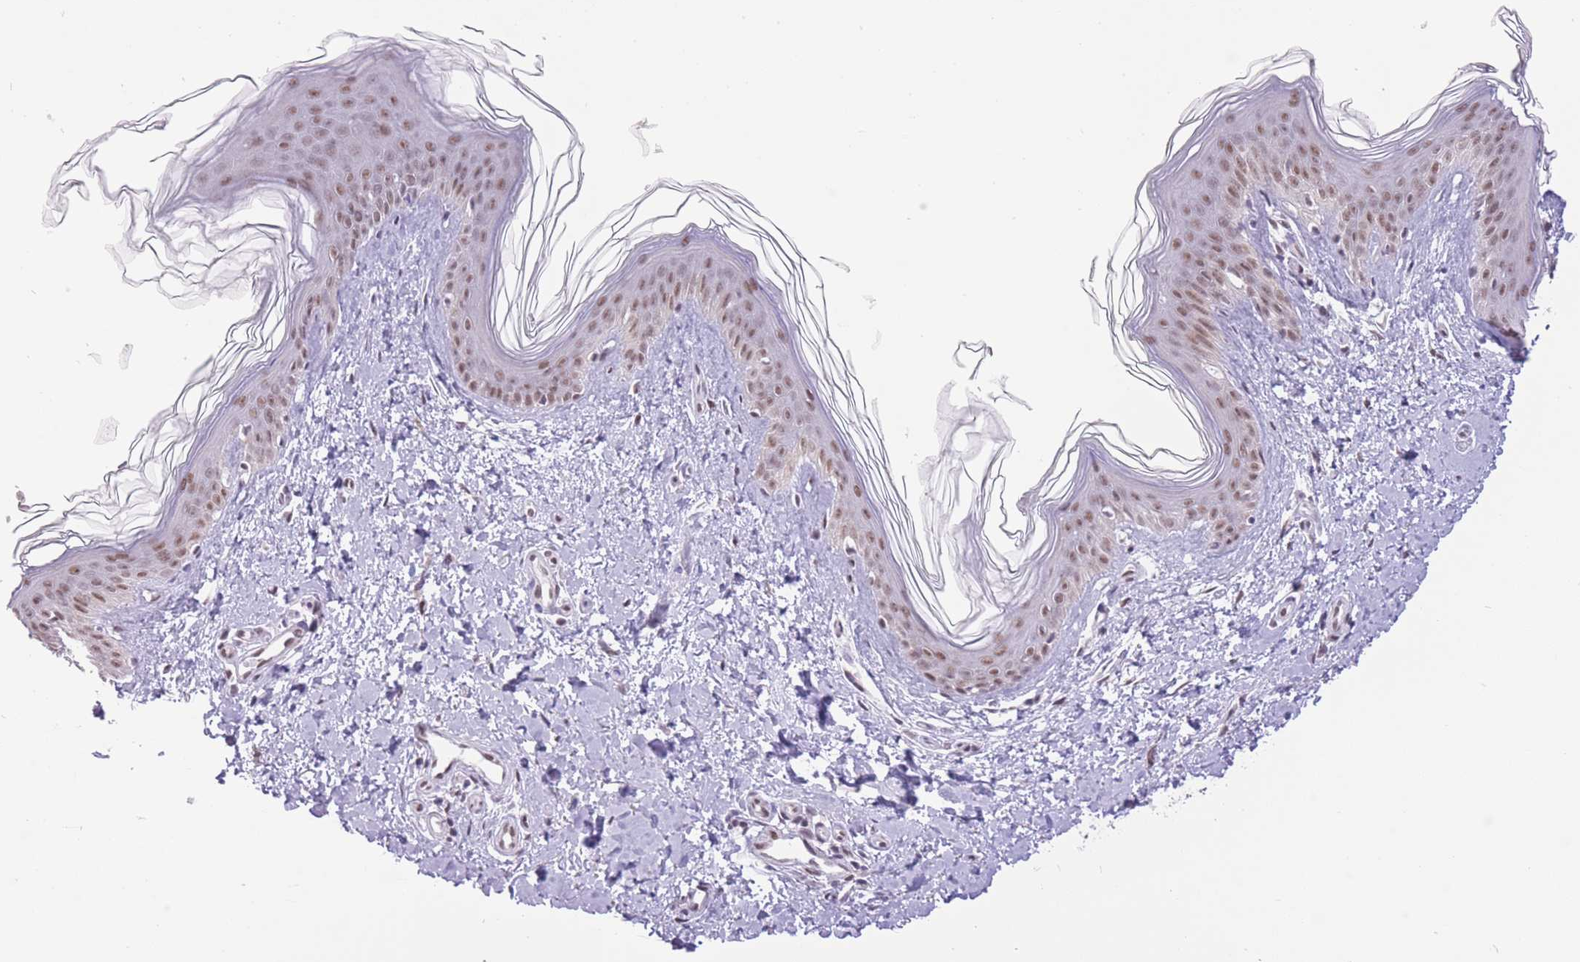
{"staining": {"intensity": "negative", "quantity": "none", "location": "none"}, "tissue": "skin", "cell_type": "Fibroblasts", "image_type": "normal", "snomed": [{"axis": "morphology", "description": "Normal tissue, NOS"}, {"axis": "topography", "description": "Skin"}], "caption": "Immunohistochemistry photomicrograph of unremarkable skin stained for a protein (brown), which reveals no staining in fibroblasts.", "gene": "ZBED5", "patient": {"sex": "female", "age": 41}}